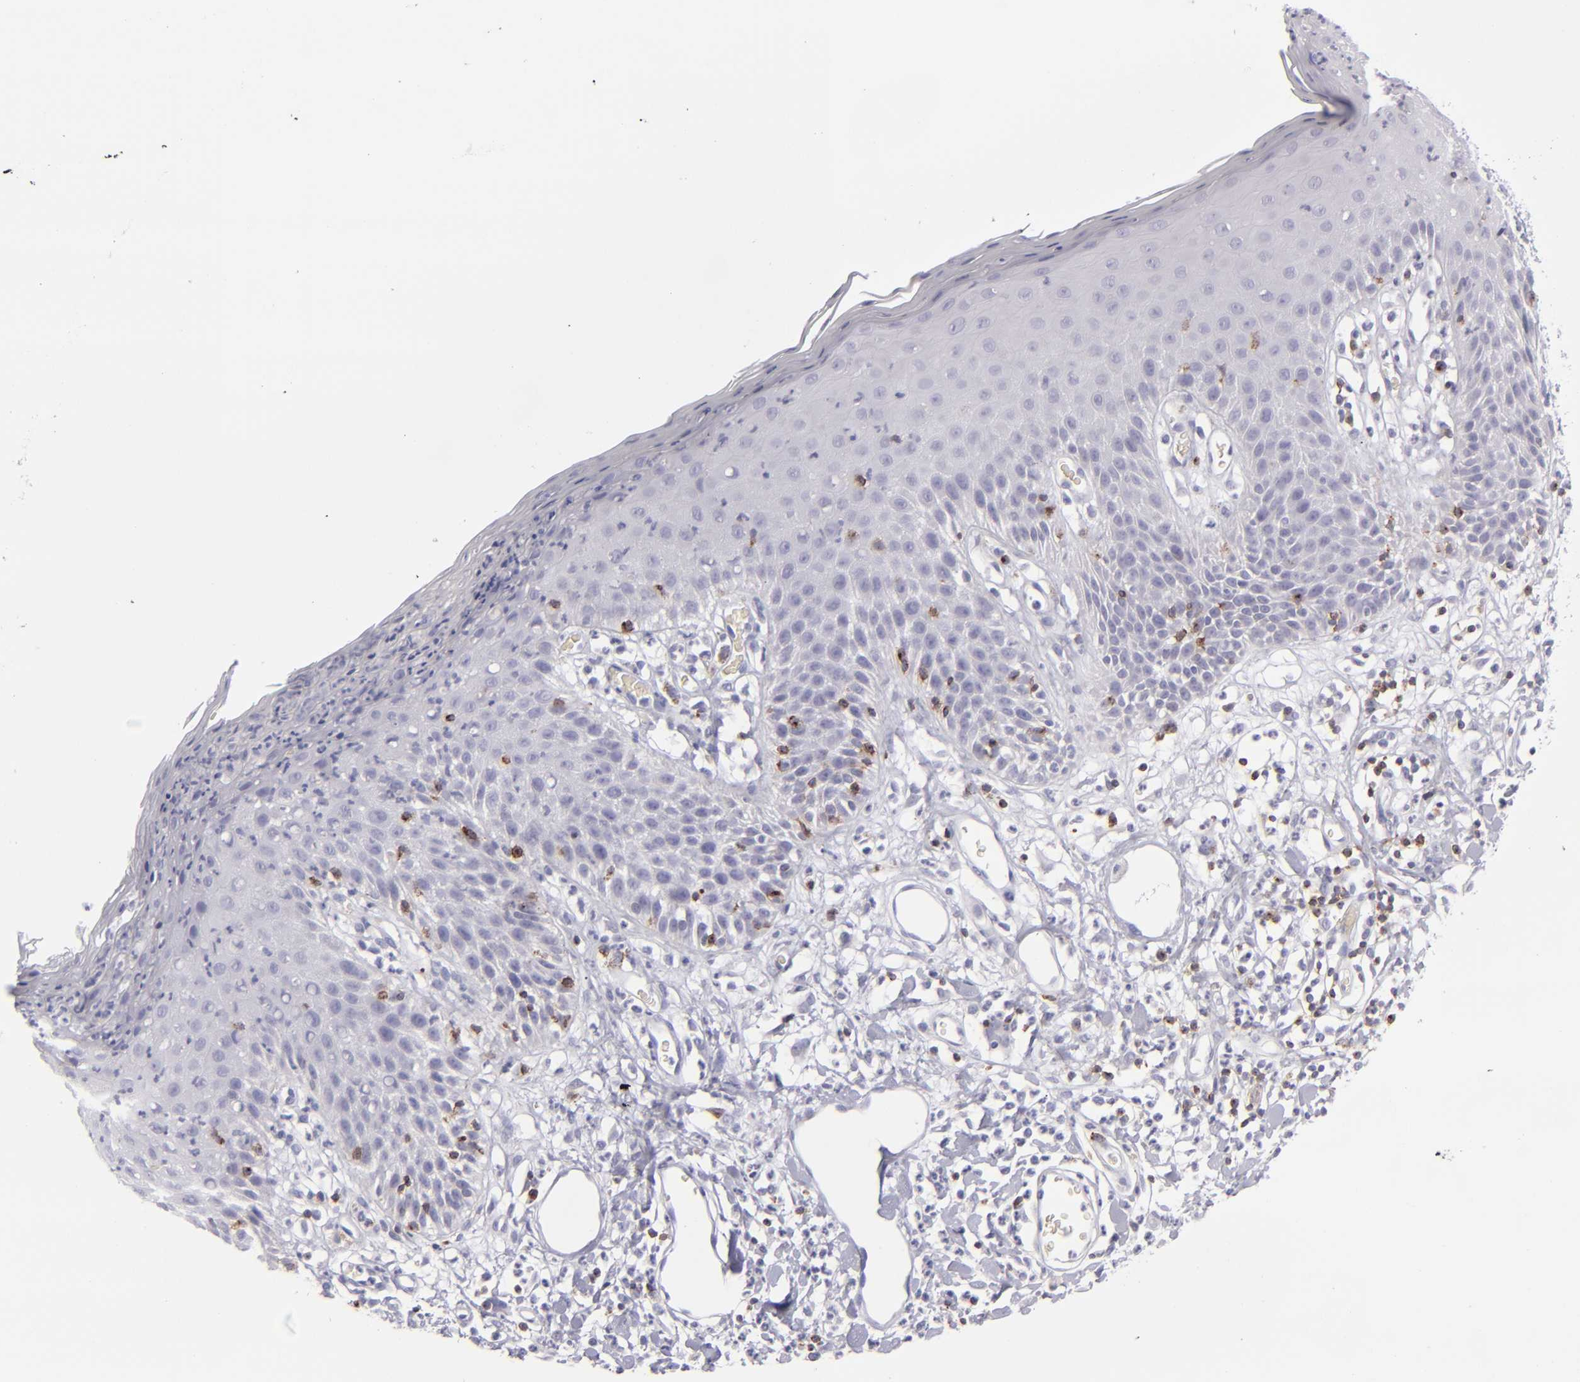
{"staining": {"intensity": "negative", "quantity": "none", "location": "none"}, "tissue": "skin", "cell_type": "Epidermal cells", "image_type": "normal", "snomed": [{"axis": "morphology", "description": "Normal tissue, NOS"}, {"axis": "topography", "description": "Vulva"}, {"axis": "topography", "description": "Peripheral nerve tissue"}], "caption": "Skin stained for a protein using immunohistochemistry (IHC) shows no positivity epidermal cells.", "gene": "CD2", "patient": {"sex": "female", "age": 68}}